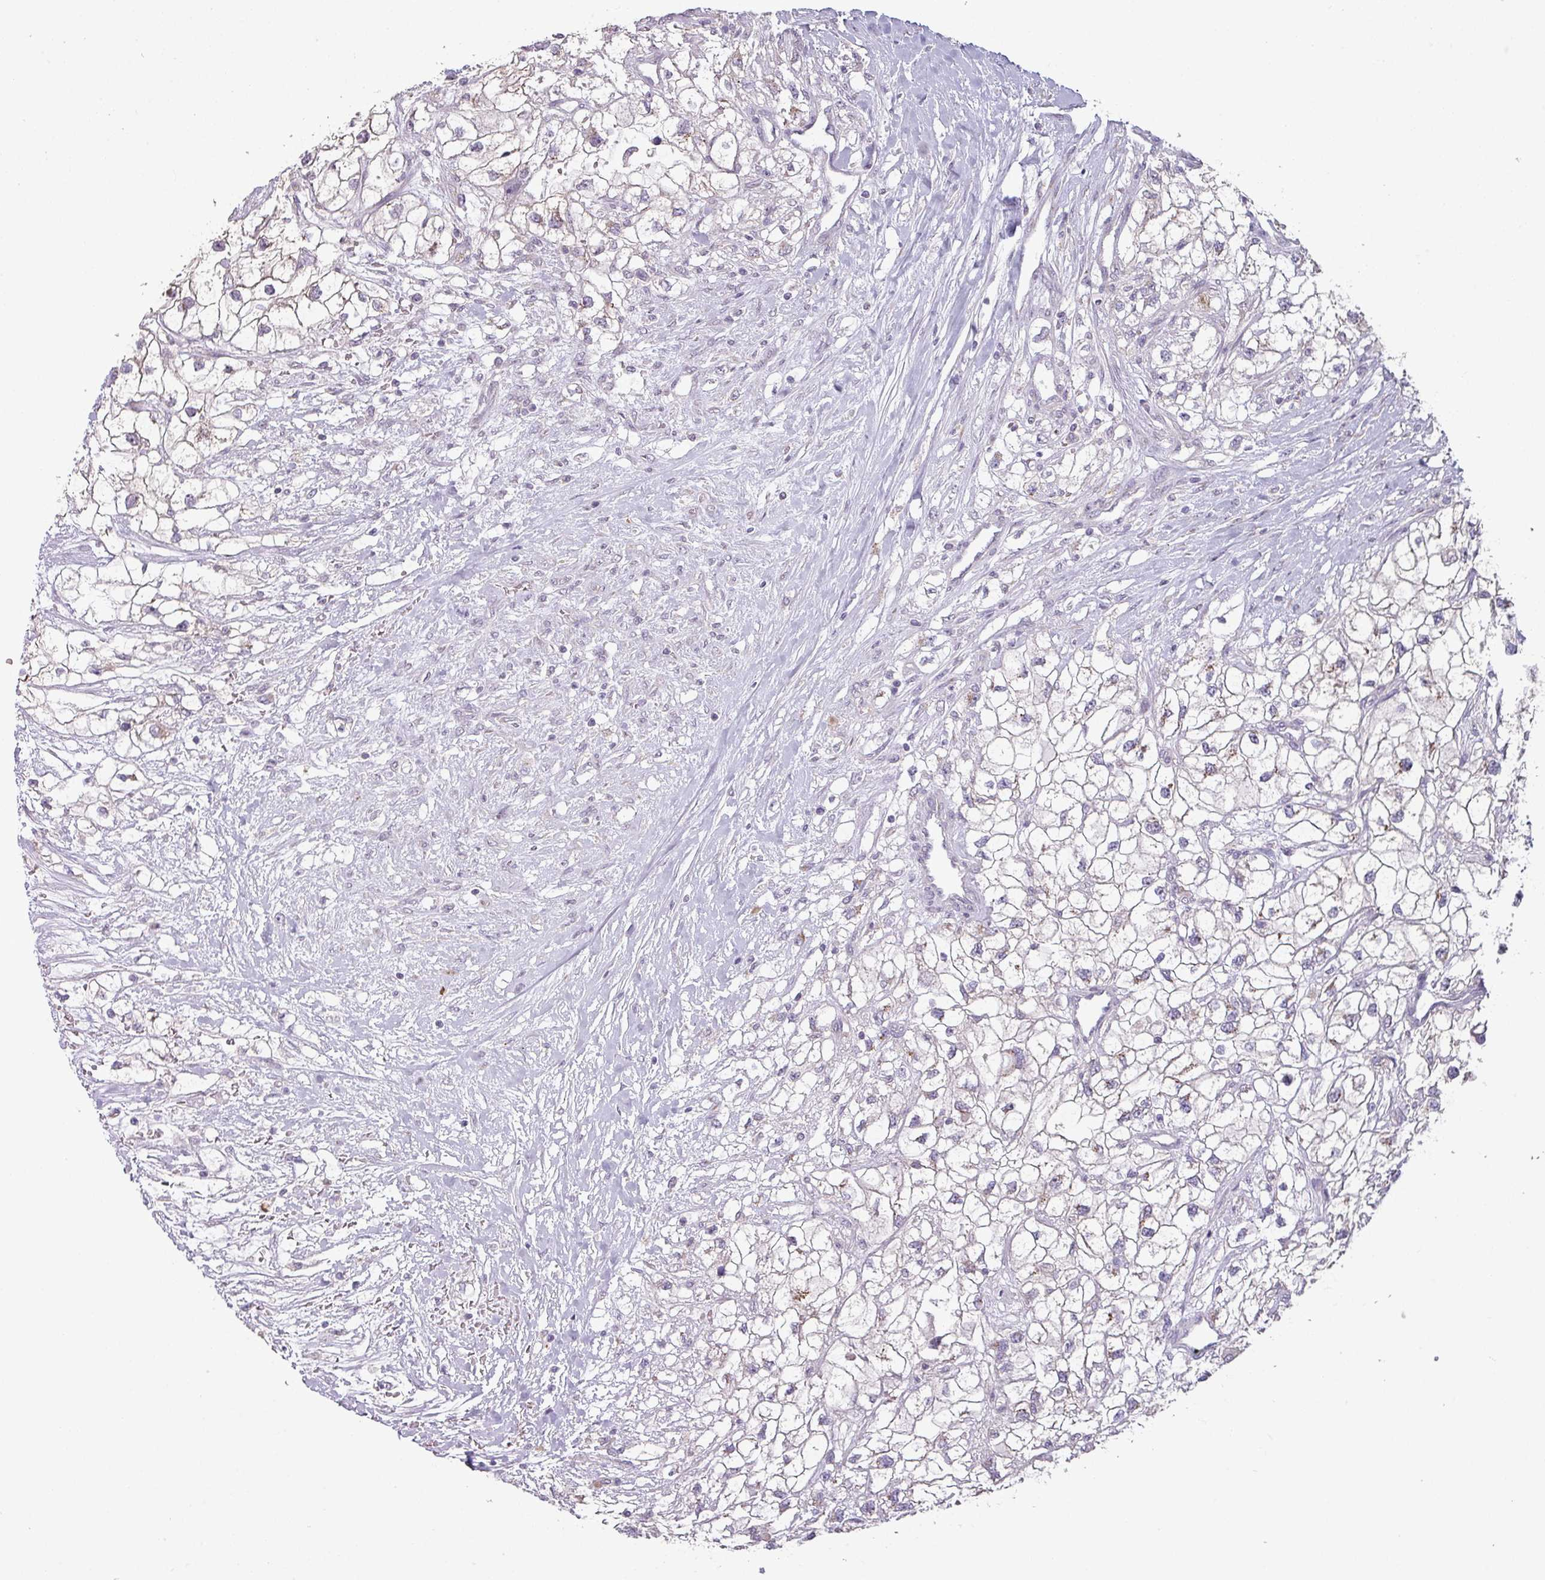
{"staining": {"intensity": "negative", "quantity": "none", "location": "none"}, "tissue": "renal cancer", "cell_type": "Tumor cells", "image_type": "cancer", "snomed": [{"axis": "morphology", "description": "Adenocarcinoma, NOS"}, {"axis": "topography", "description": "Kidney"}], "caption": "High power microscopy micrograph of an immunohistochemistry image of adenocarcinoma (renal), revealing no significant positivity in tumor cells.", "gene": "MAGEC3", "patient": {"sex": "male", "age": 59}}